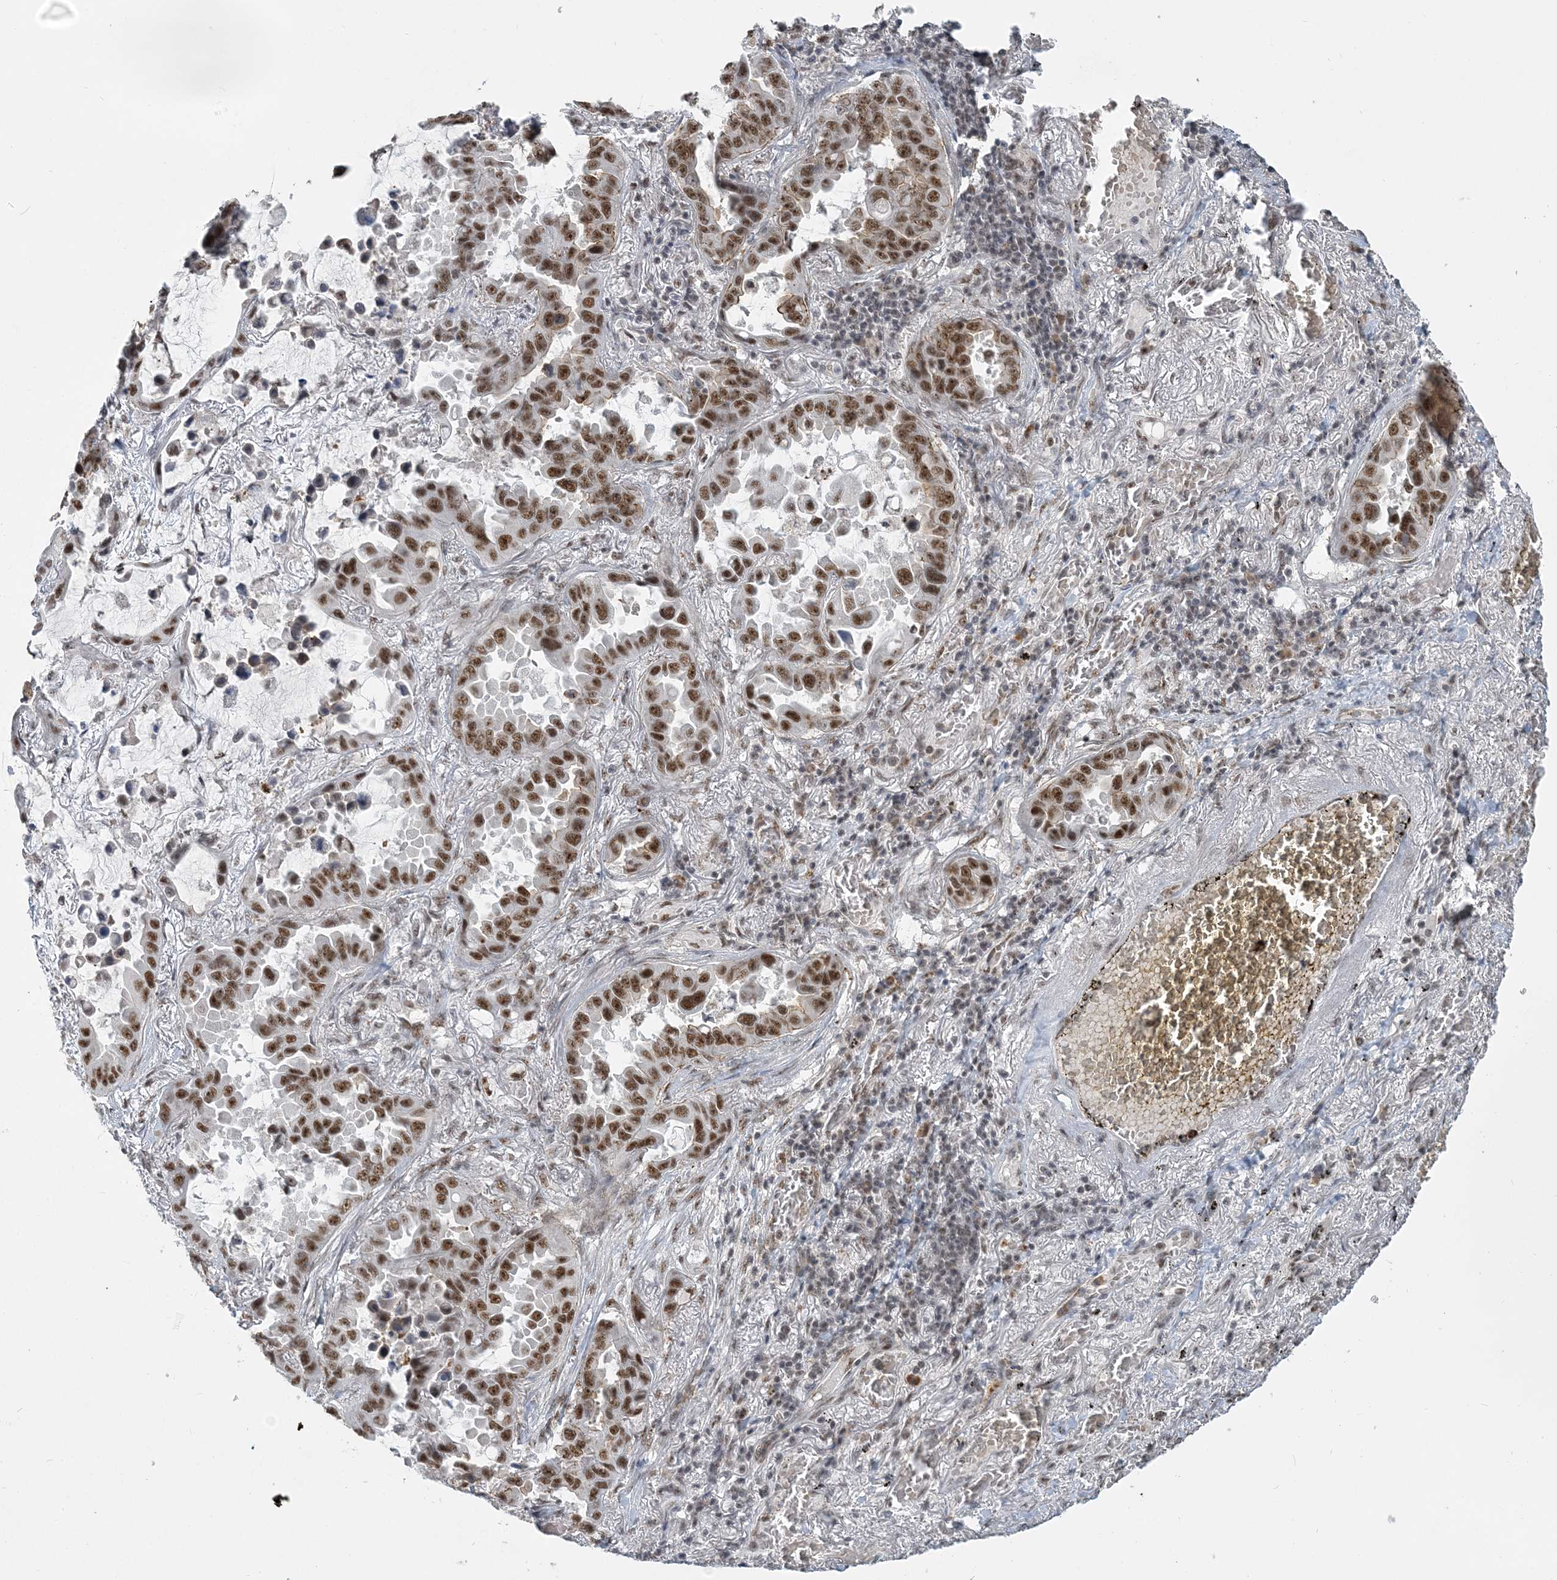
{"staining": {"intensity": "moderate", "quantity": ">75%", "location": "nuclear"}, "tissue": "lung cancer", "cell_type": "Tumor cells", "image_type": "cancer", "snomed": [{"axis": "morphology", "description": "Adenocarcinoma, NOS"}, {"axis": "topography", "description": "Lung"}], "caption": "The image exhibits staining of lung adenocarcinoma, revealing moderate nuclear protein expression (brown color) within tumor cells.", "gene": "PLRG1", "patient": {"sex": "male", "age": 64}}